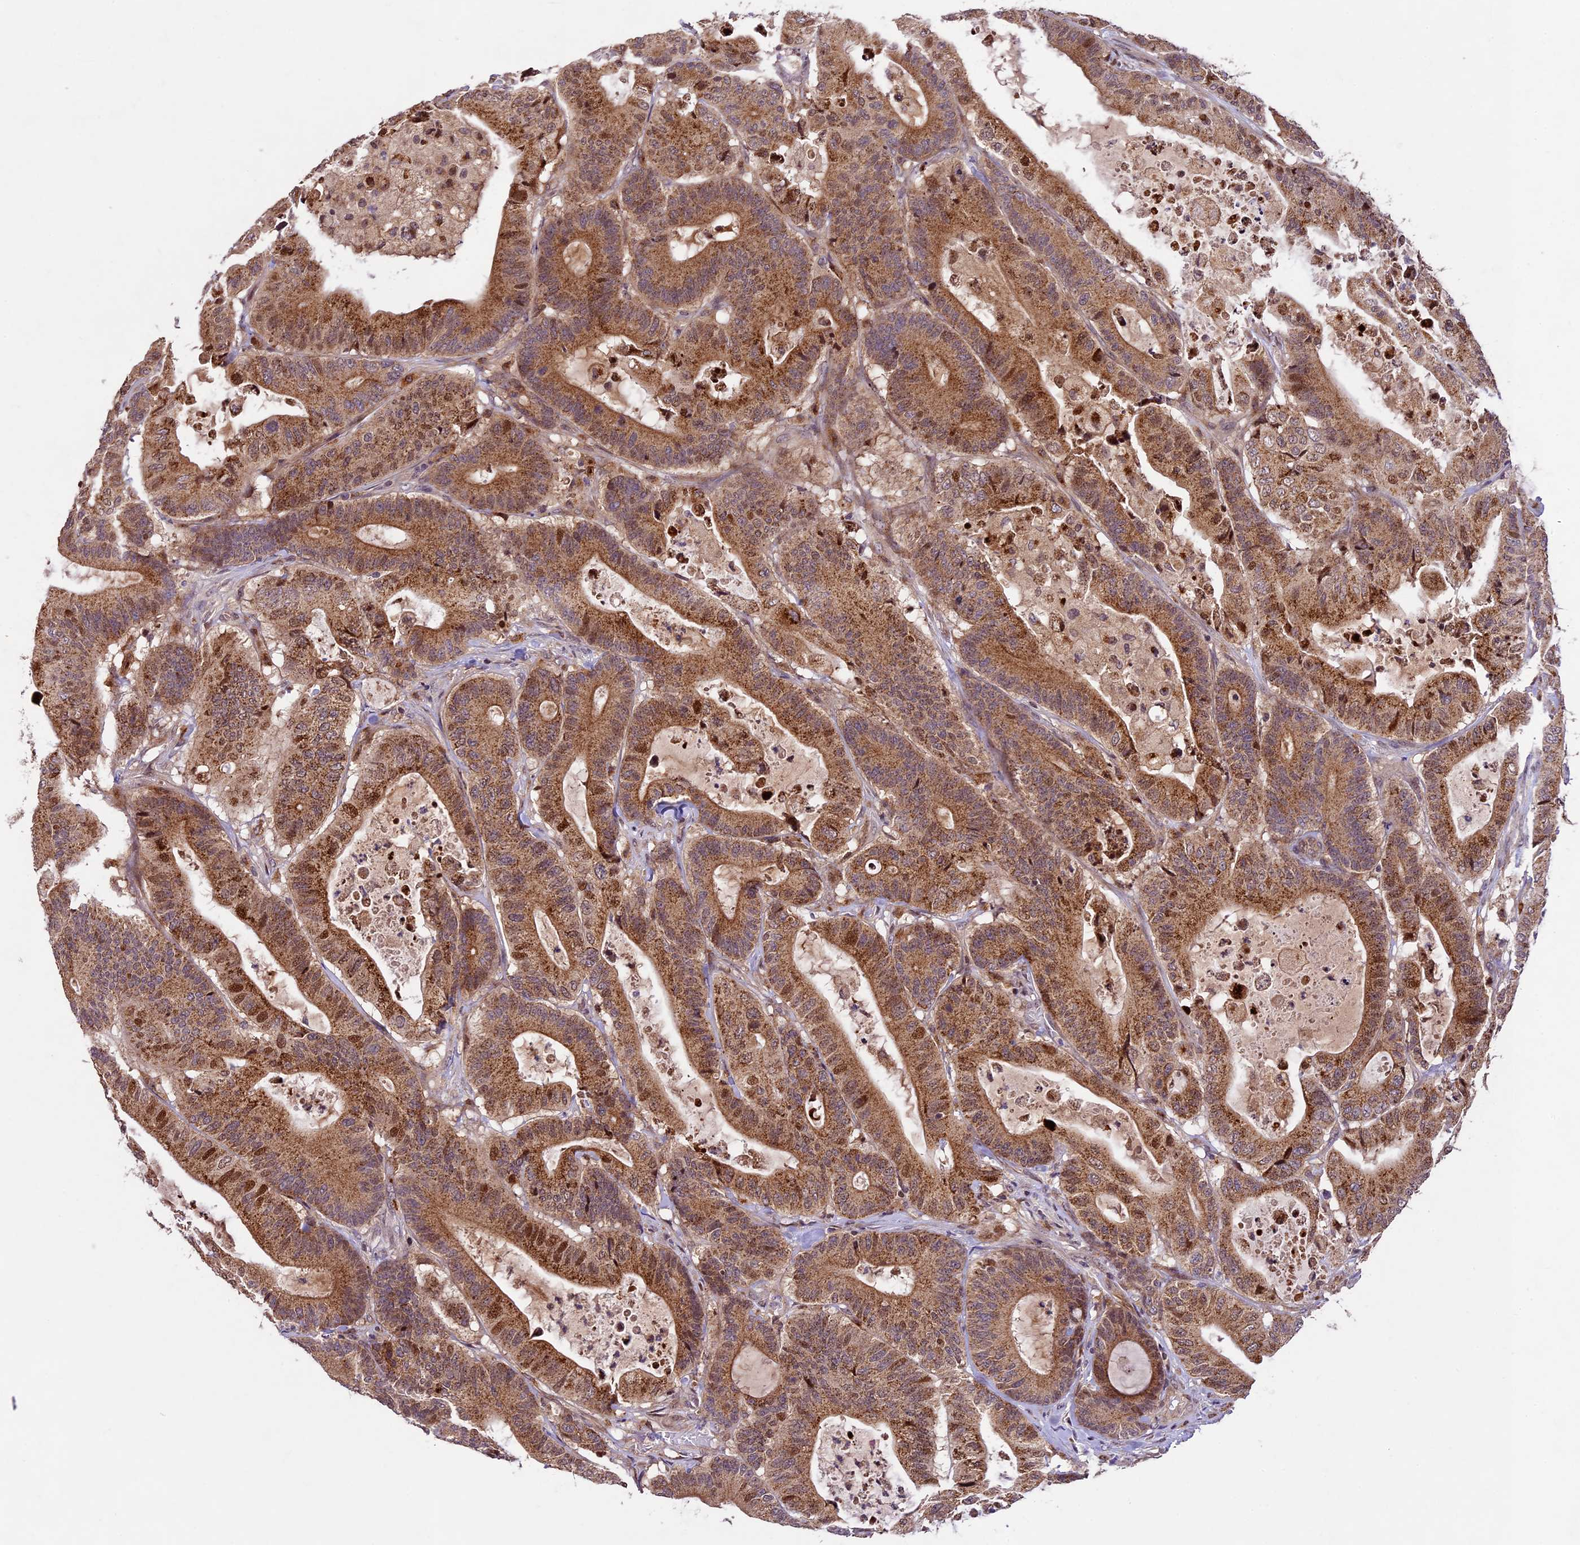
{"staining": {"intensity": "strong", "quantity": ">75%", "location": "cytoplasmic/membranous,nuclear"}, "tissue": "colorectal cancer", "cell_type": "Tumor cells", "image_type": "cancer", "snomed": [{"axis": "morphology", "description": "Adenocarcinoma, NOS"}, {"axis": "topography", "description": "Colon"}], "caption": "Immunohistochemical staining of human colorectal adenocarcinoma exhibits strong cytoplasmic/membranous and nuclear protein staining in about >75% of tumor cells.", "gene": "CCSER1", "patient": {"sex": "female", "age": 84}}